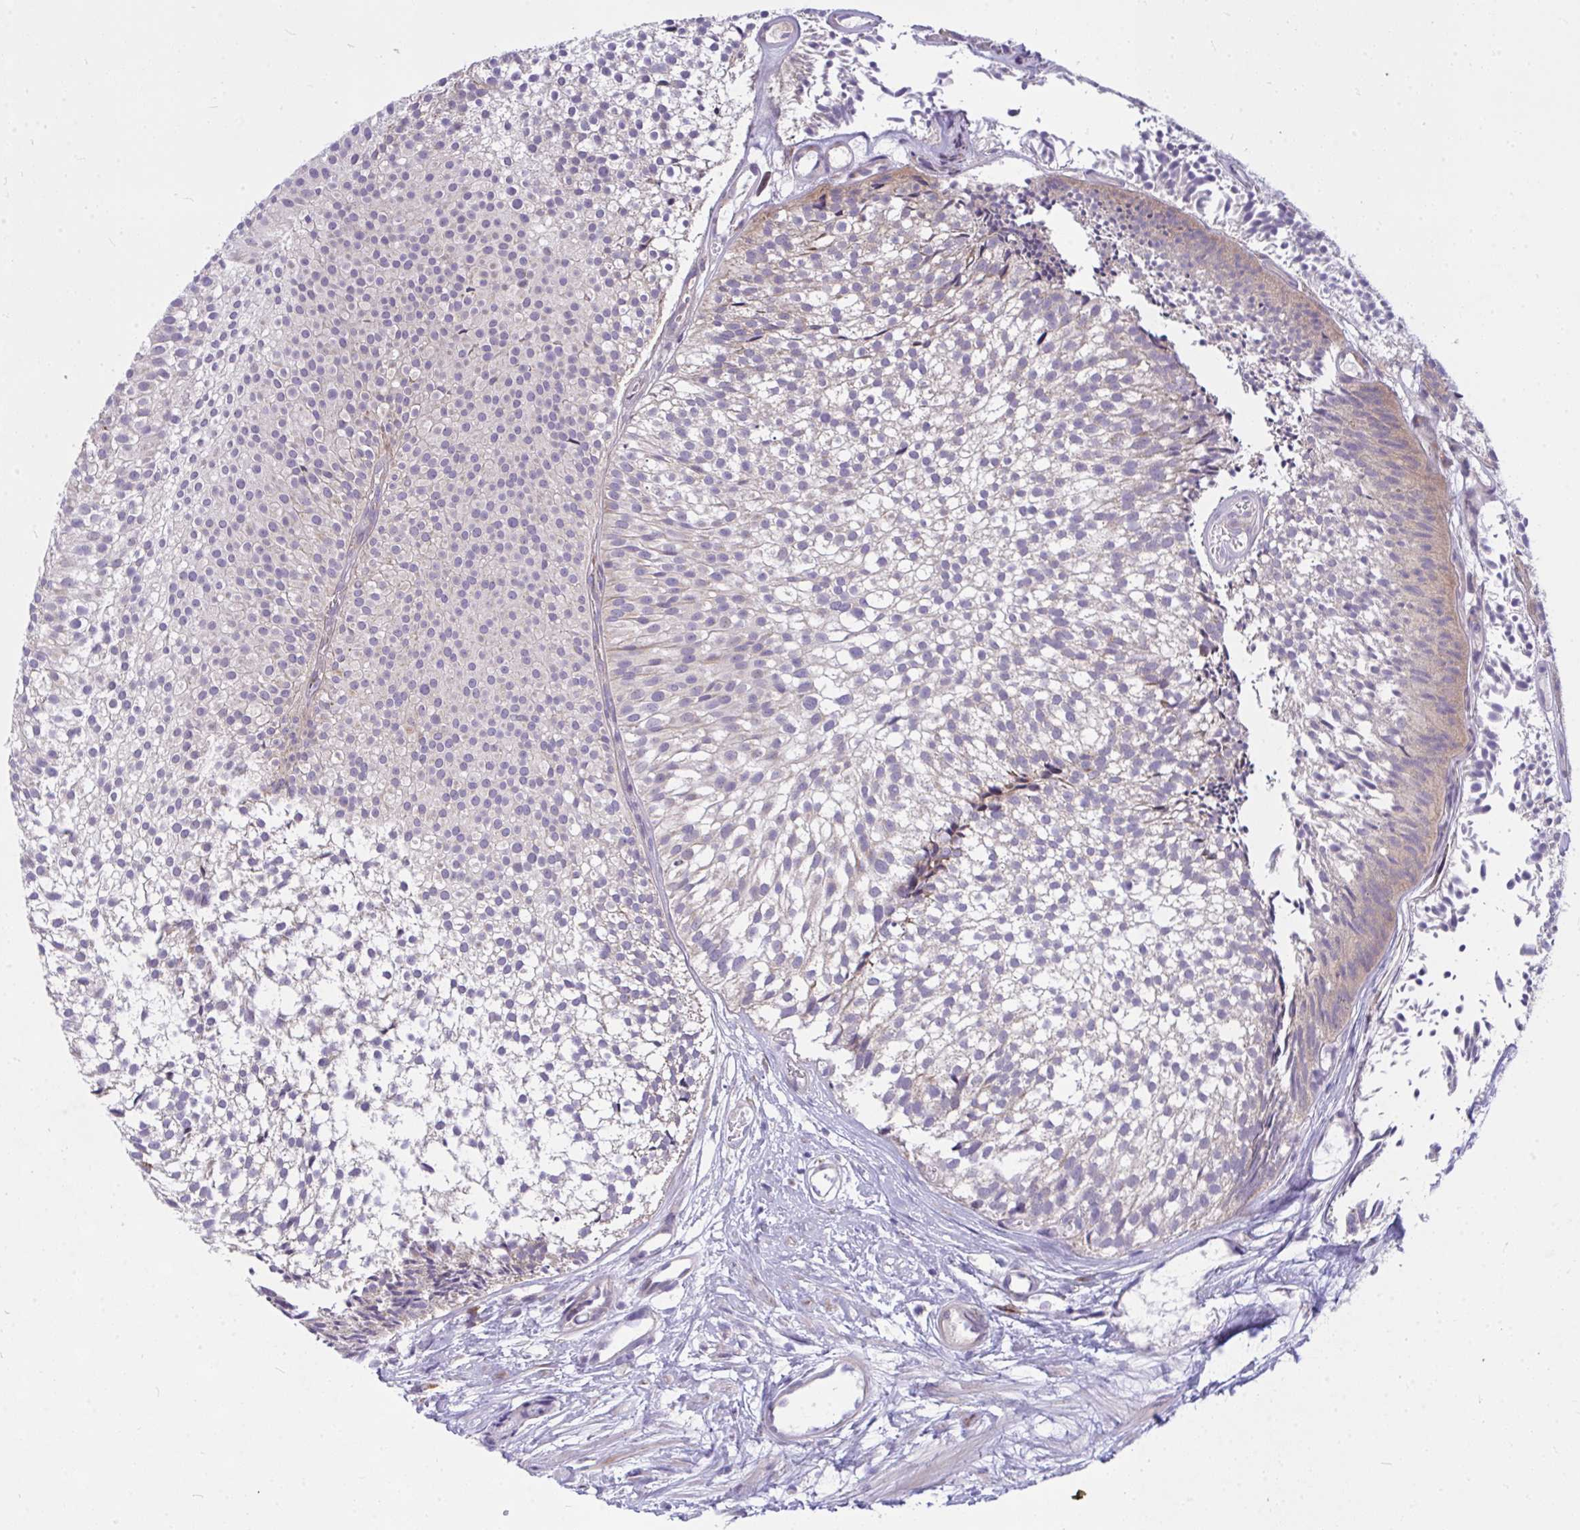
{"staining": {"intensity": "negative", "quantity": "none", "location": "none"}, "tissue": "urothelial cancer", "cell_type": "Tumor cells", "image_type": "cancer", "snomed": [{"axis": "morphology", "description": "Urothelial carcinoma, Low grade"}, {"axis": "topography", "description": "Urinary bladder"}], "caption": "High magnification brightfield microscopy of urothelial cancer stained with DAB (3,3'-diaminobenzidine) (brown) and counterstained with hematoxylin (blue): tumor cells show no significant expression.", "gene": "CEP63", "patient": {"sex": "male", "age": 91}}